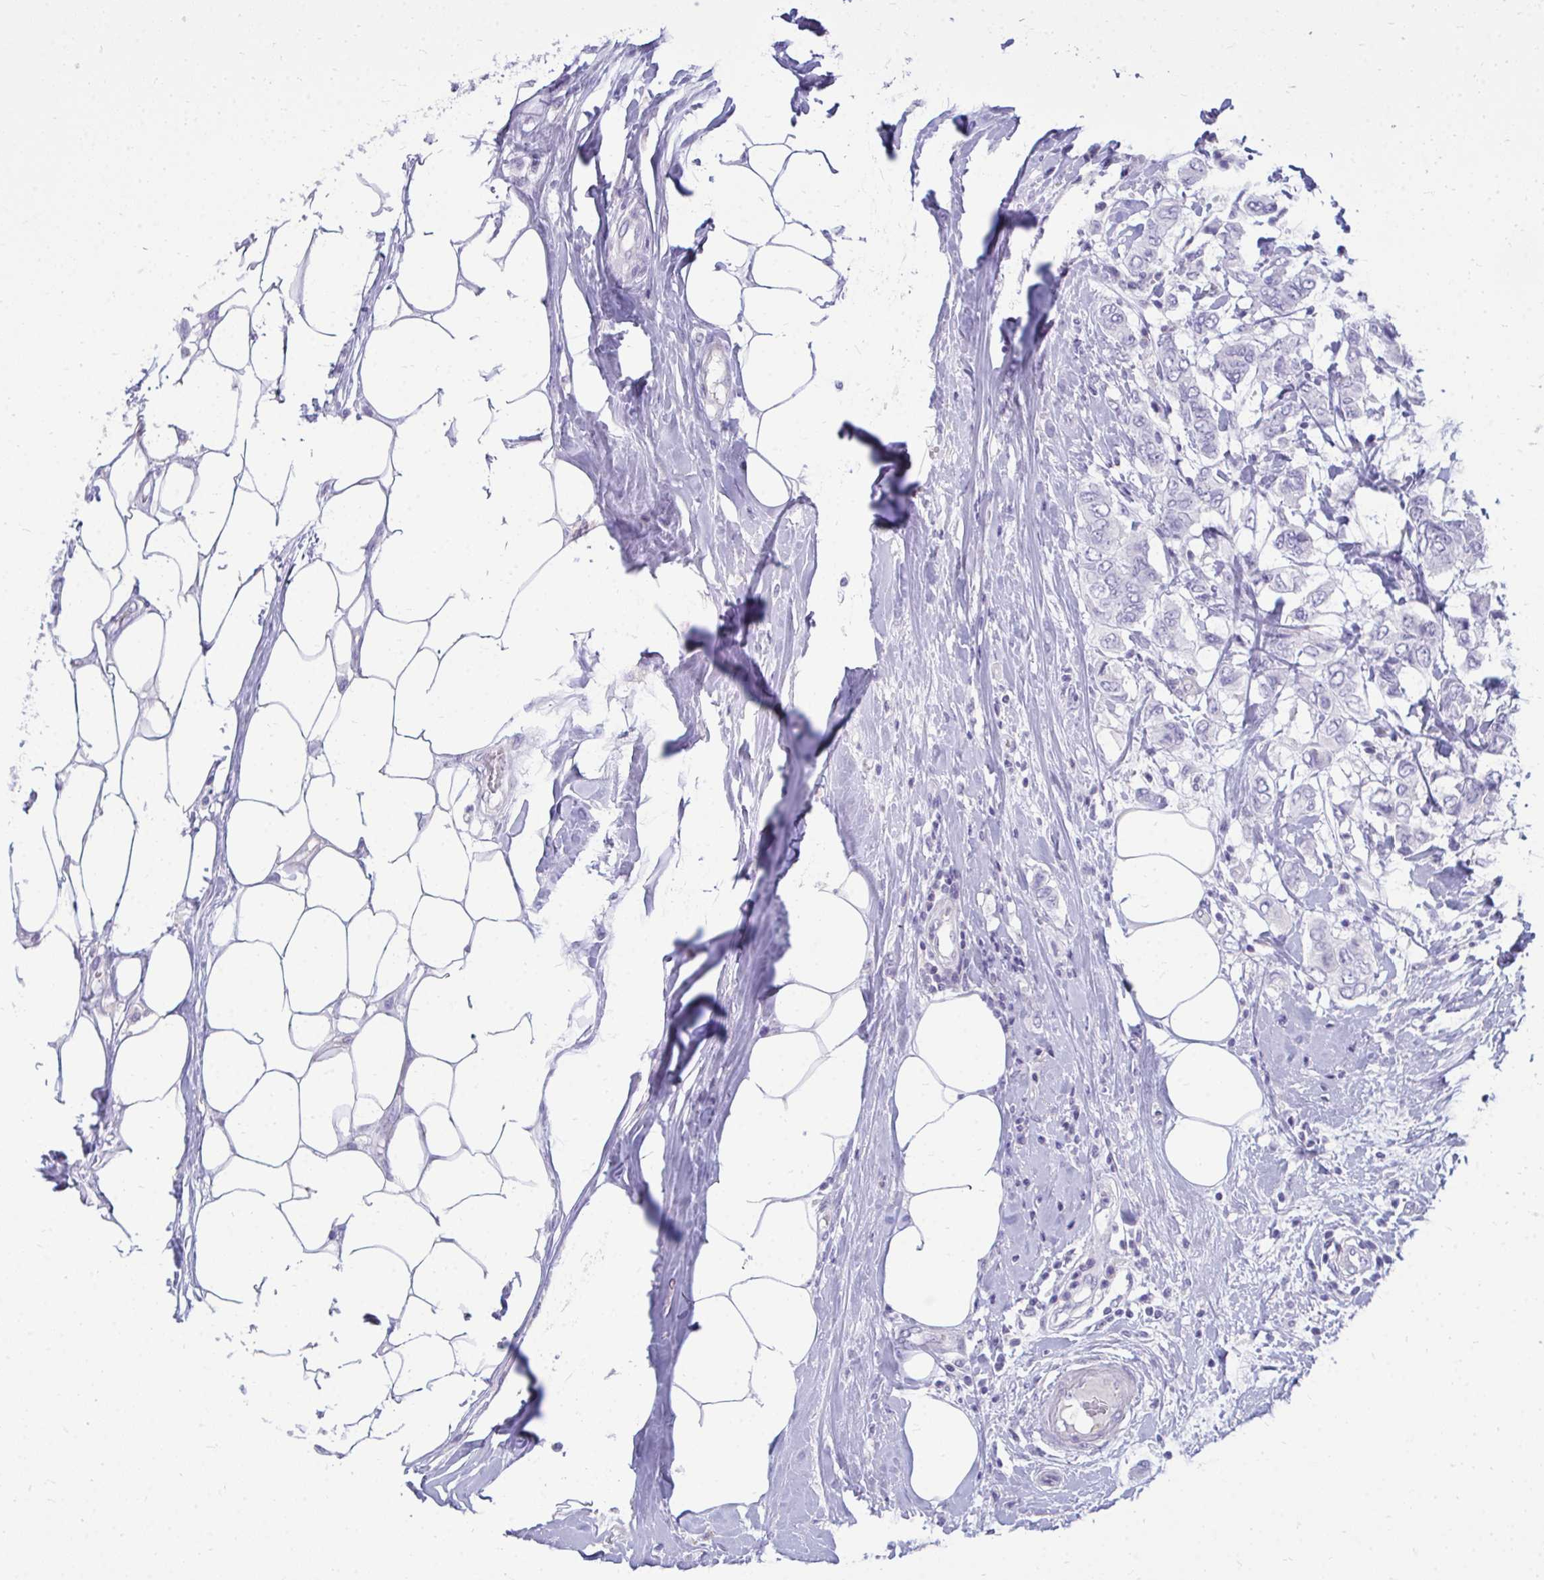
{"staining": {"intensity": "negative", "quantity": "none", "location": "none"}, "tissue": "breast cancer", "cell_type": "Tumor cells", "image_type": "cancer", "snomed": [{"axis": "morphology", "description": "Lobular carcinoma"}, {"axis": "topography", "description": "Breast"}], "caption": "Breast cancer was stained to show a protein in brown. There is no significant expression in tumor cells. Brightfield microscopy of IHC stained with DAB (3,3'-diaminobenzidine) (brown) and hematoxylin (blue), captured at high magnification.", "gene": "FABP3", "patient": {"sex": "female", "age": 51}}